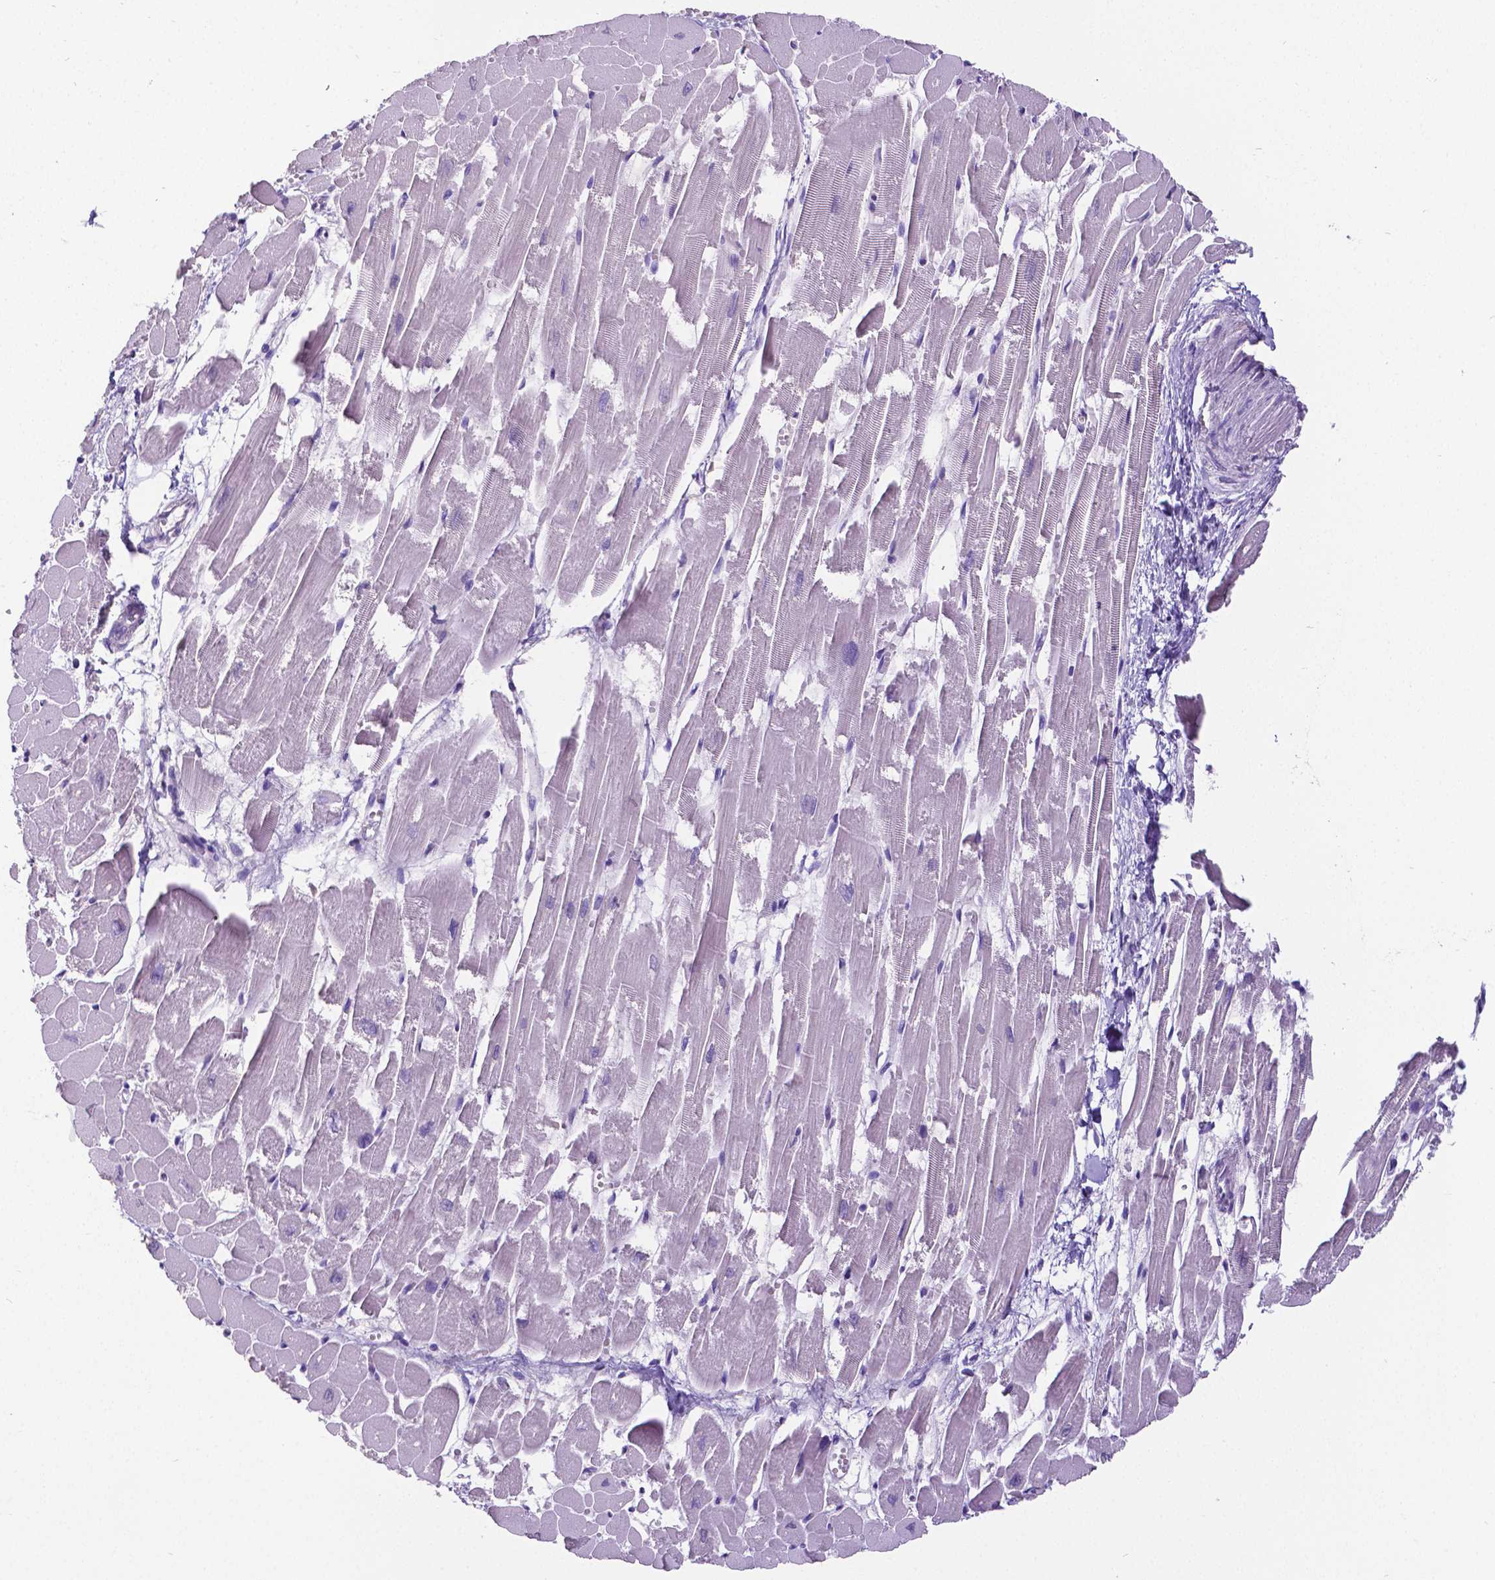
{"staining": {"intensity": "negative", "quantity": "none", "location": "none"}, "tissue": "heart muscle", "cell_type": "Cardiomyocytes", "image_type": "normal", "snomed": [{"axis": "morphology", "description": "Normal tissue, NOS"}, {"axis": "topography", "description": "Heart"}], "caption": "Immunohistochemistry of unremarkable heart muscle exhibits no positivity in cardiomyocytes. (Stains: DAB (3,3'-diaminobenzidine) immunohistochemistry (IHC) with hematoxylin counter stain, Microscopy: brightfield microscopy at high magnification).", "gene": "SATB2", "patient": {"sex": "female", "age": 52}}